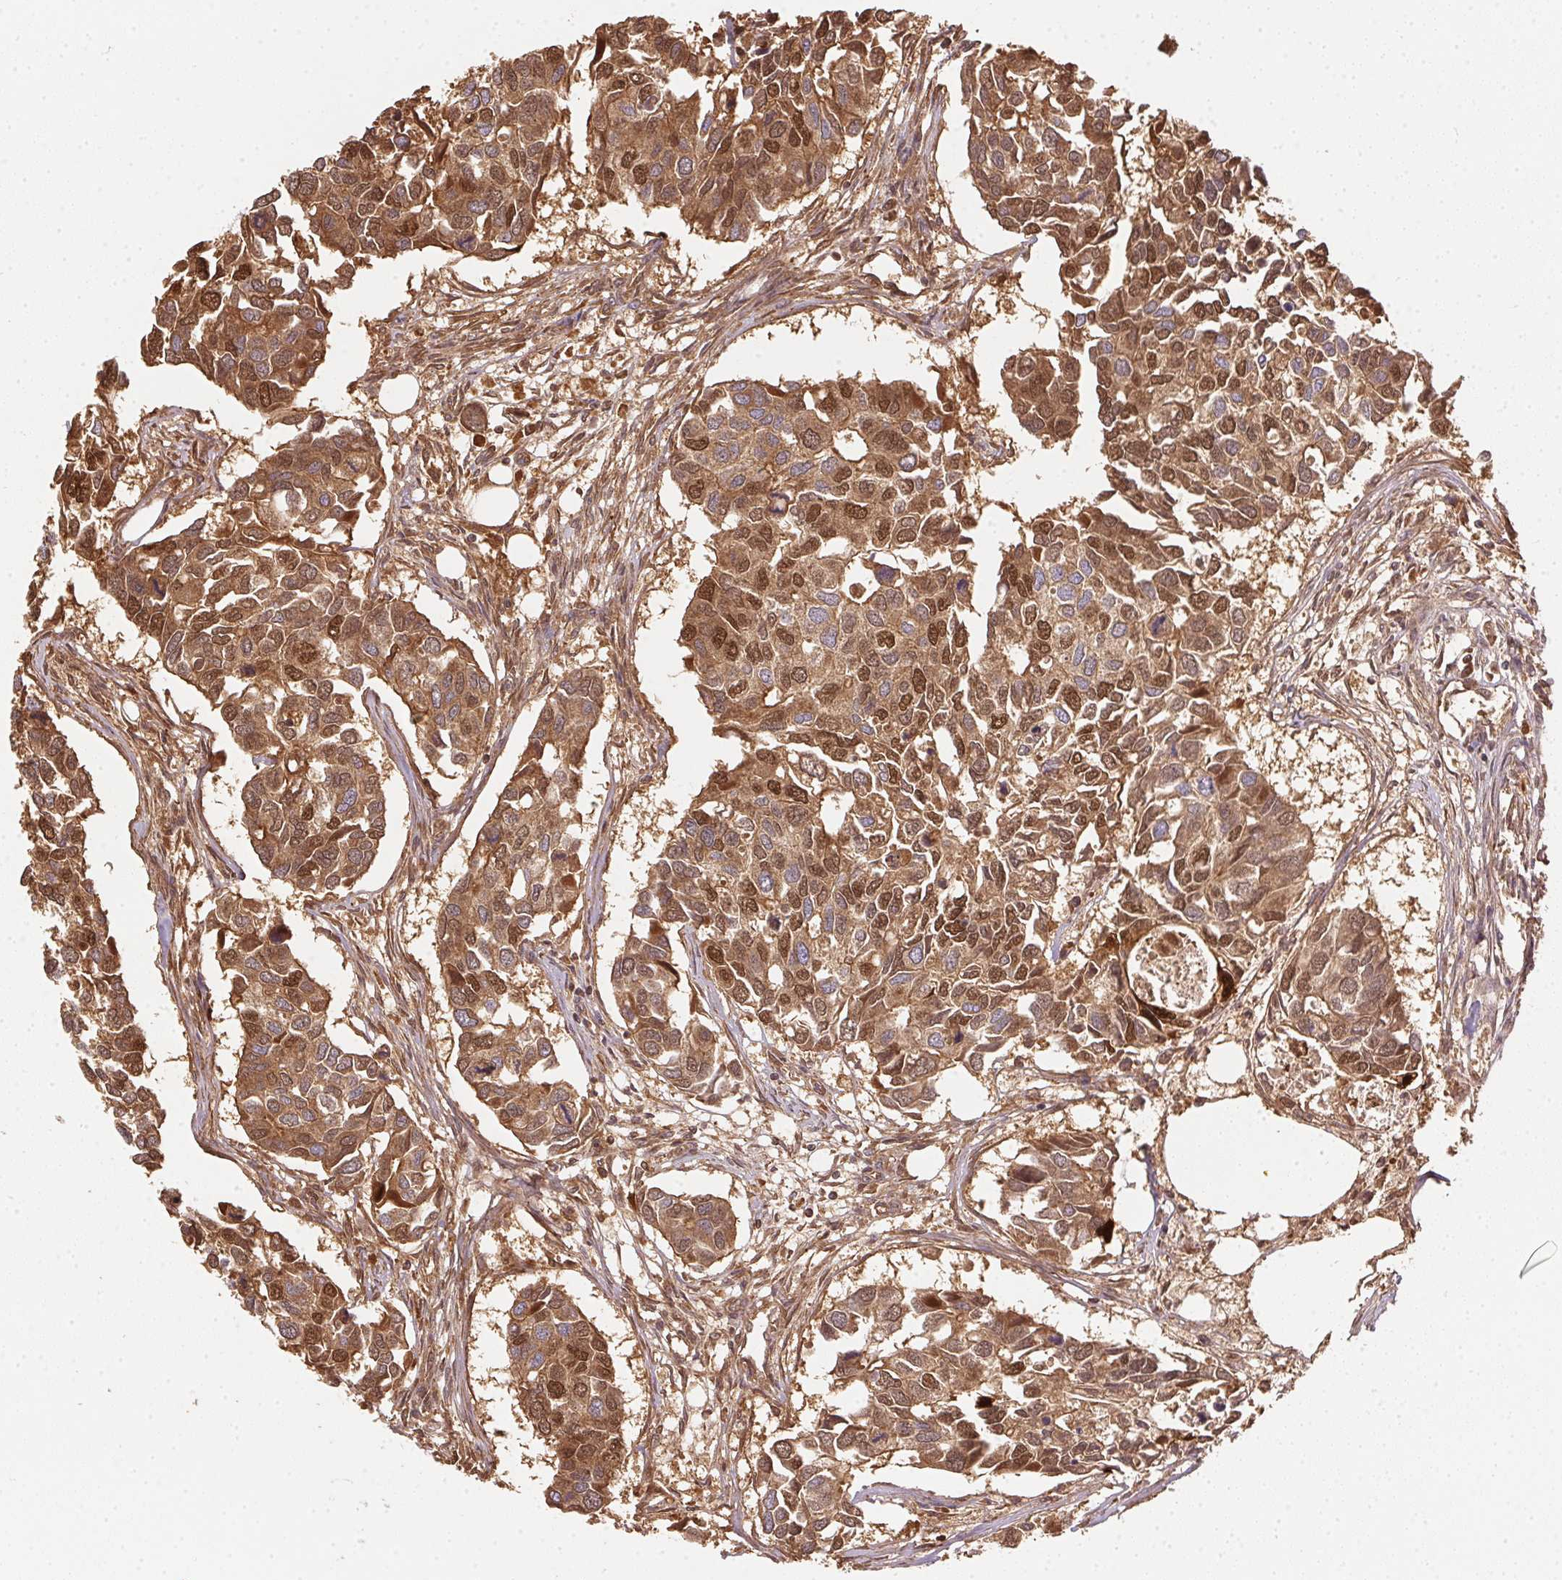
{"staining": {"intensity": "moderate", "quantity": ">75%", "location": "cytoplasmic/membranous,nuclear"}, "tissue": "breast cancer", "cell_type": "Tumor cells", "image_type": "cancer", "snomed": [{"axis": "morphology", "description": "Duct carcinoma"}, {"axis": "topography", "description": "Breast"}], "caption": "Brown immunohistochemical staining in breast invasive ductal carcinoma exhibits moderate cytoplasmic/membranous and nuclear staining in about >75% of tumor cells. Immunohistochemistry stains the protein of interest in brown and the nuclei are stained blue.", "gene": "ORM1", "patient": {"sex": "female", "age": 83}}